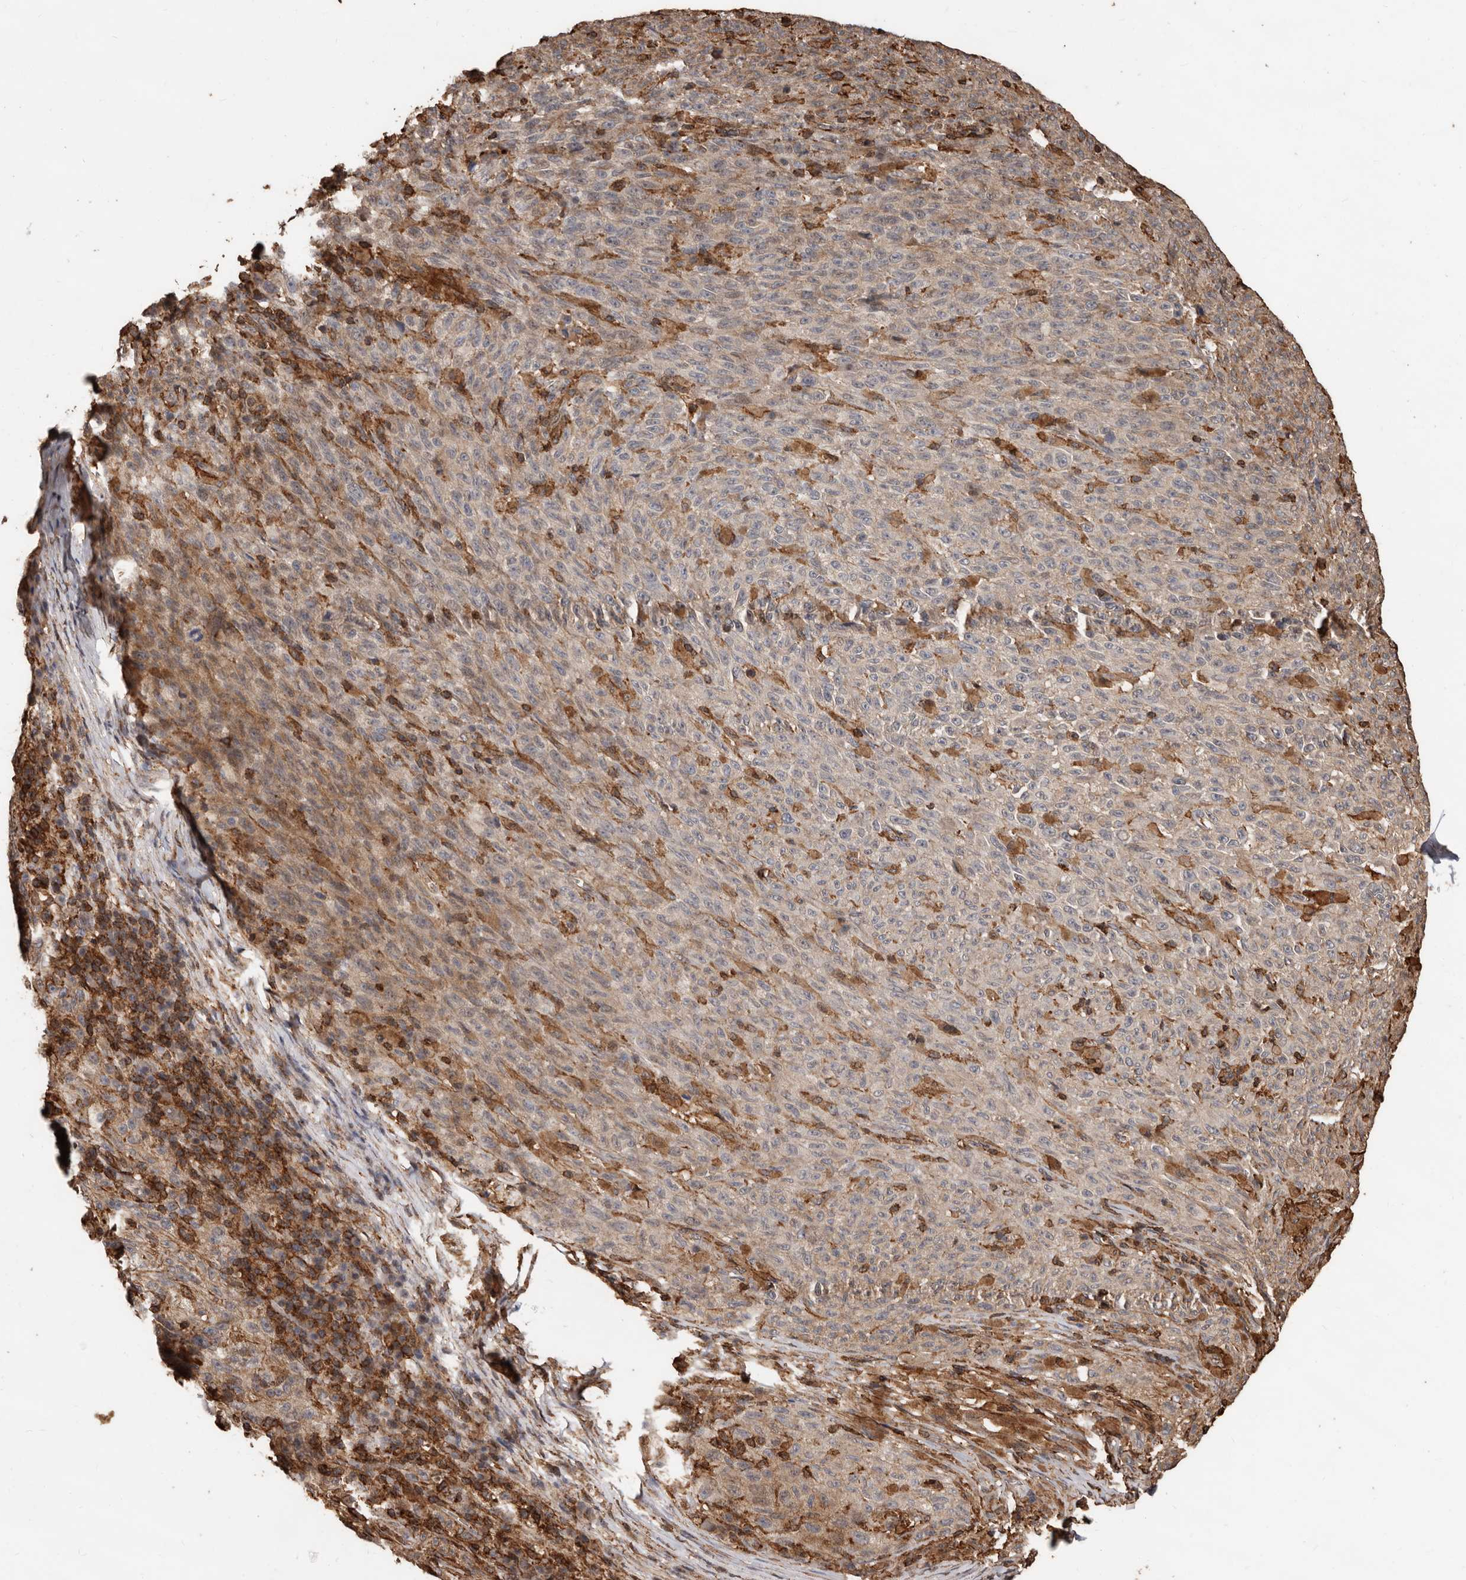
{"staining": {"intensity": "weak", "quantity": "<25%", "location": "cytoplasmic/membranous"}, "tissue": "melanoma", "cell_type": "Tumor cells", "image_type": "cancer", "snomed": [{"axis": "morphology", "description": "Malignant melanoma, NOS"}, {"axis": "topography", "description": "Skin"}], "caption": "Tumor cells are negative for protein expression in human melanoma.", "gene": "GSK3A", "patient": {"sex": "female", "age": 82}}